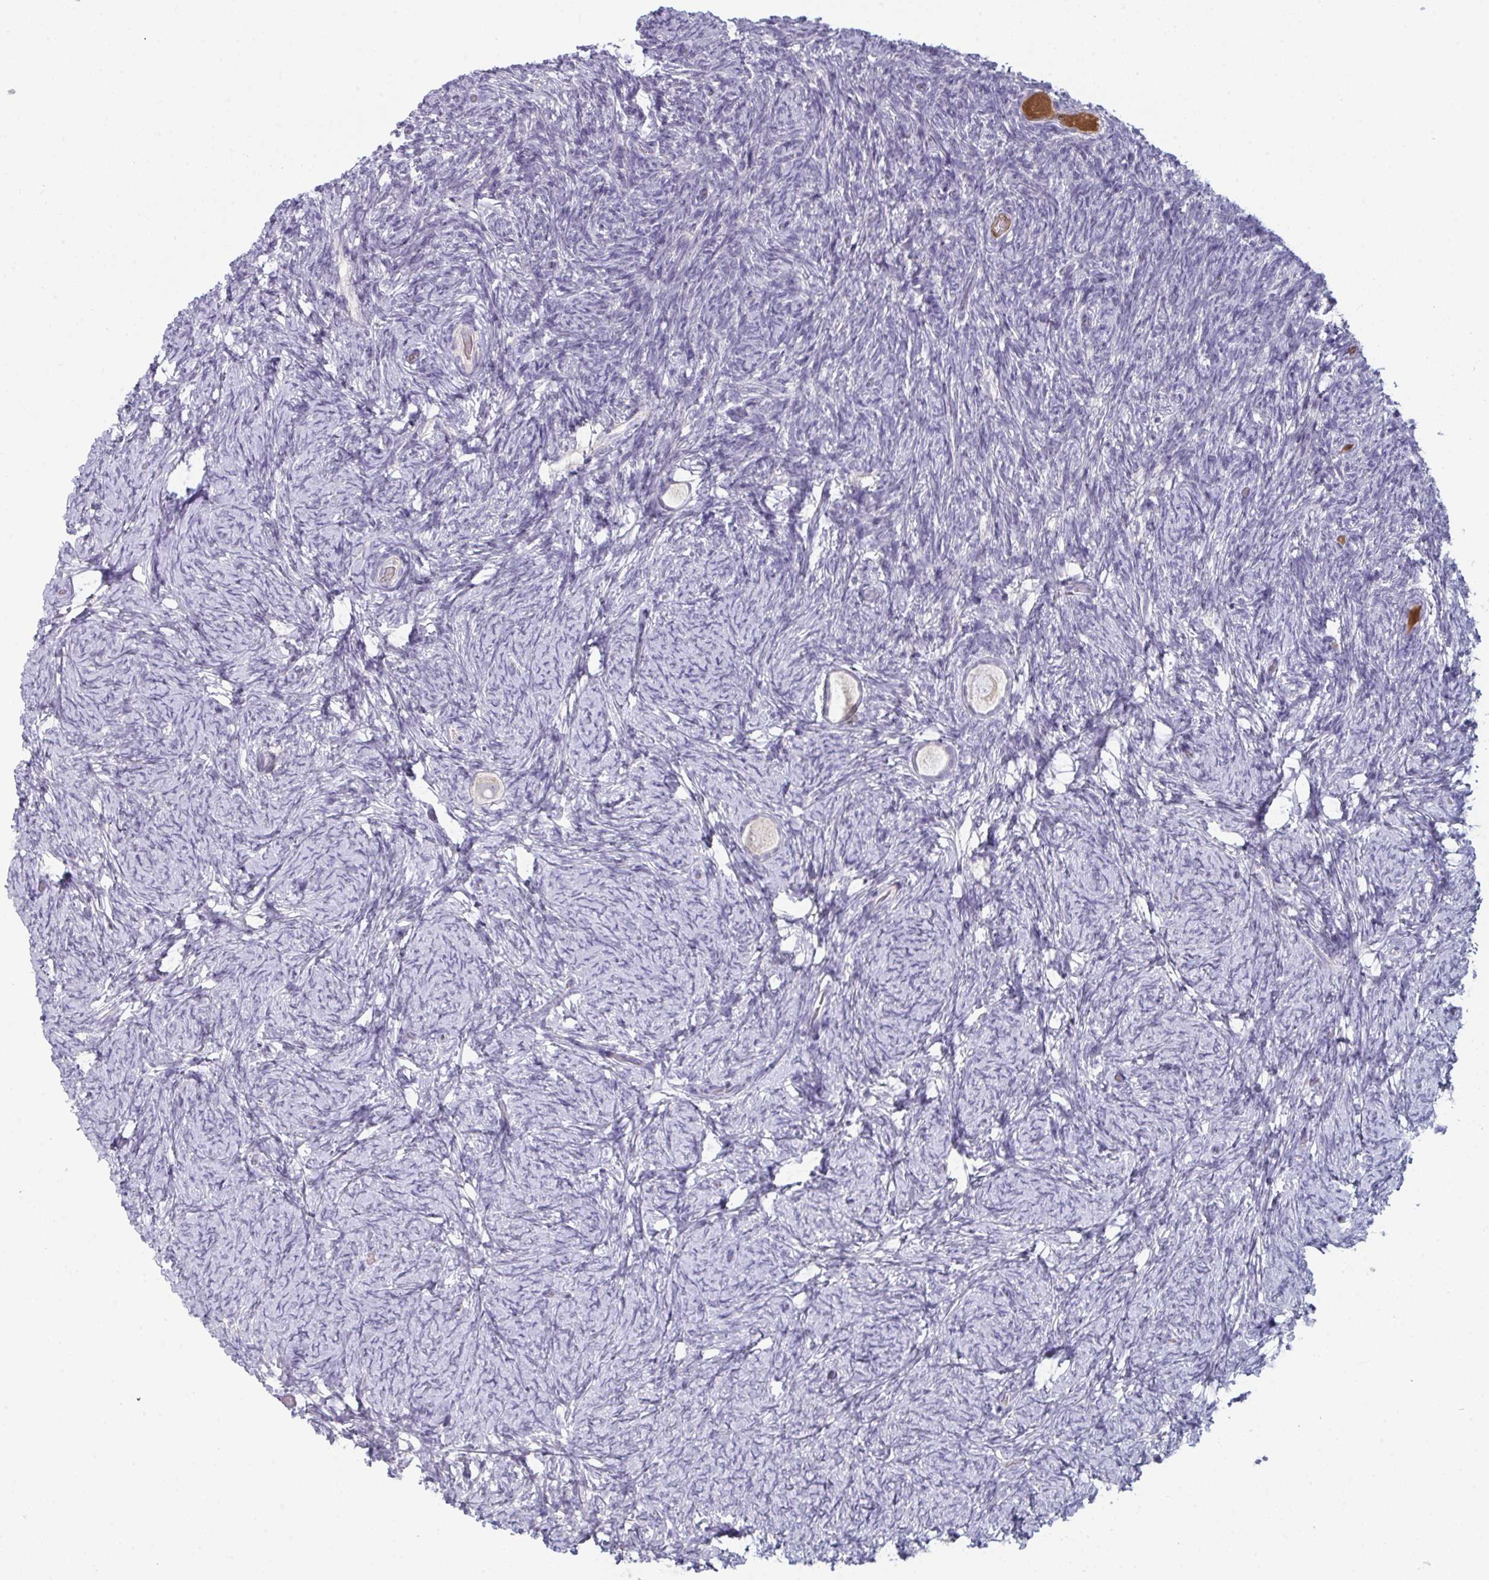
{"staining": {"intensity": "negative", "quantity": "none", "location": "none"}, "tissue": "ovary", "cell_type": "Follicle cells", "image_type": "normal", "snomed": [{"axis": "morphology", "description": "Normal tissue, NOS"}, {"axis": "topography", "description": "Ovary"}], "caption": "IHC photomicrograph of normal human ovary stained for a protein (brown), which displays no expression in follicle cells.", "gene": "HGFAC", "patient": {"sex": "female", "age": 34}}